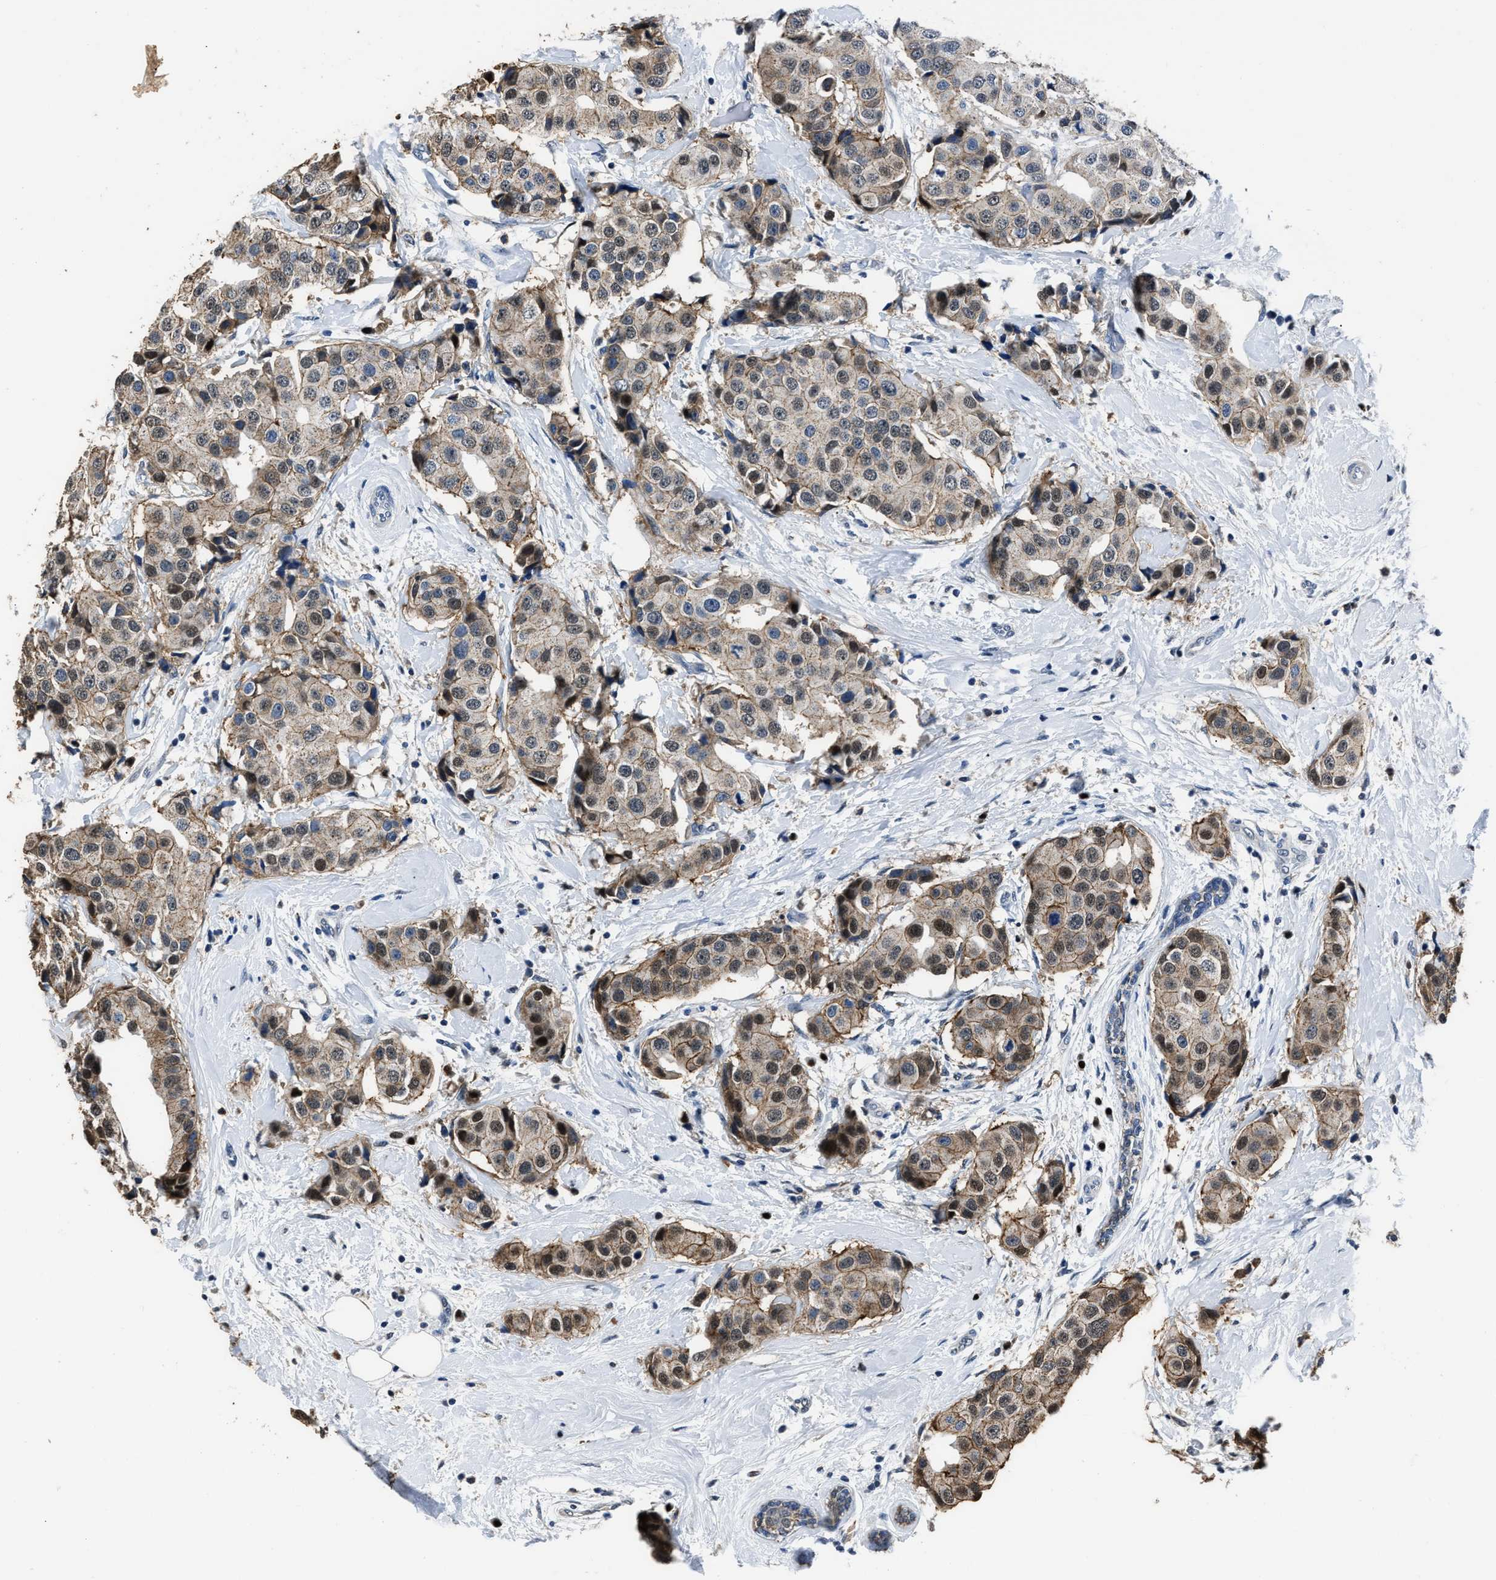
{"staining": {"intensity": "weak", "quantity": ">75%", "location": "cytoplasmic/membranous"}, "tissue": "breast cancer", "cell_type": "Tumor cells", "image_type": "cancer", "snomed": [{"axis": "morphology", "description": "Normal tissue, NOS"}, {"axis": "morphology", "description": "Duct carcinoma"}, {"axis": "topography", "description": "Breast"}], "caption": "Breast cancer was stained to show a protein in brown. There is low levels of weak cytoplasmic/membranous expression in approximately >75% of tumor cells.", "gene": "NSUN5", "patient": {"sex": "female", "age": 39}}